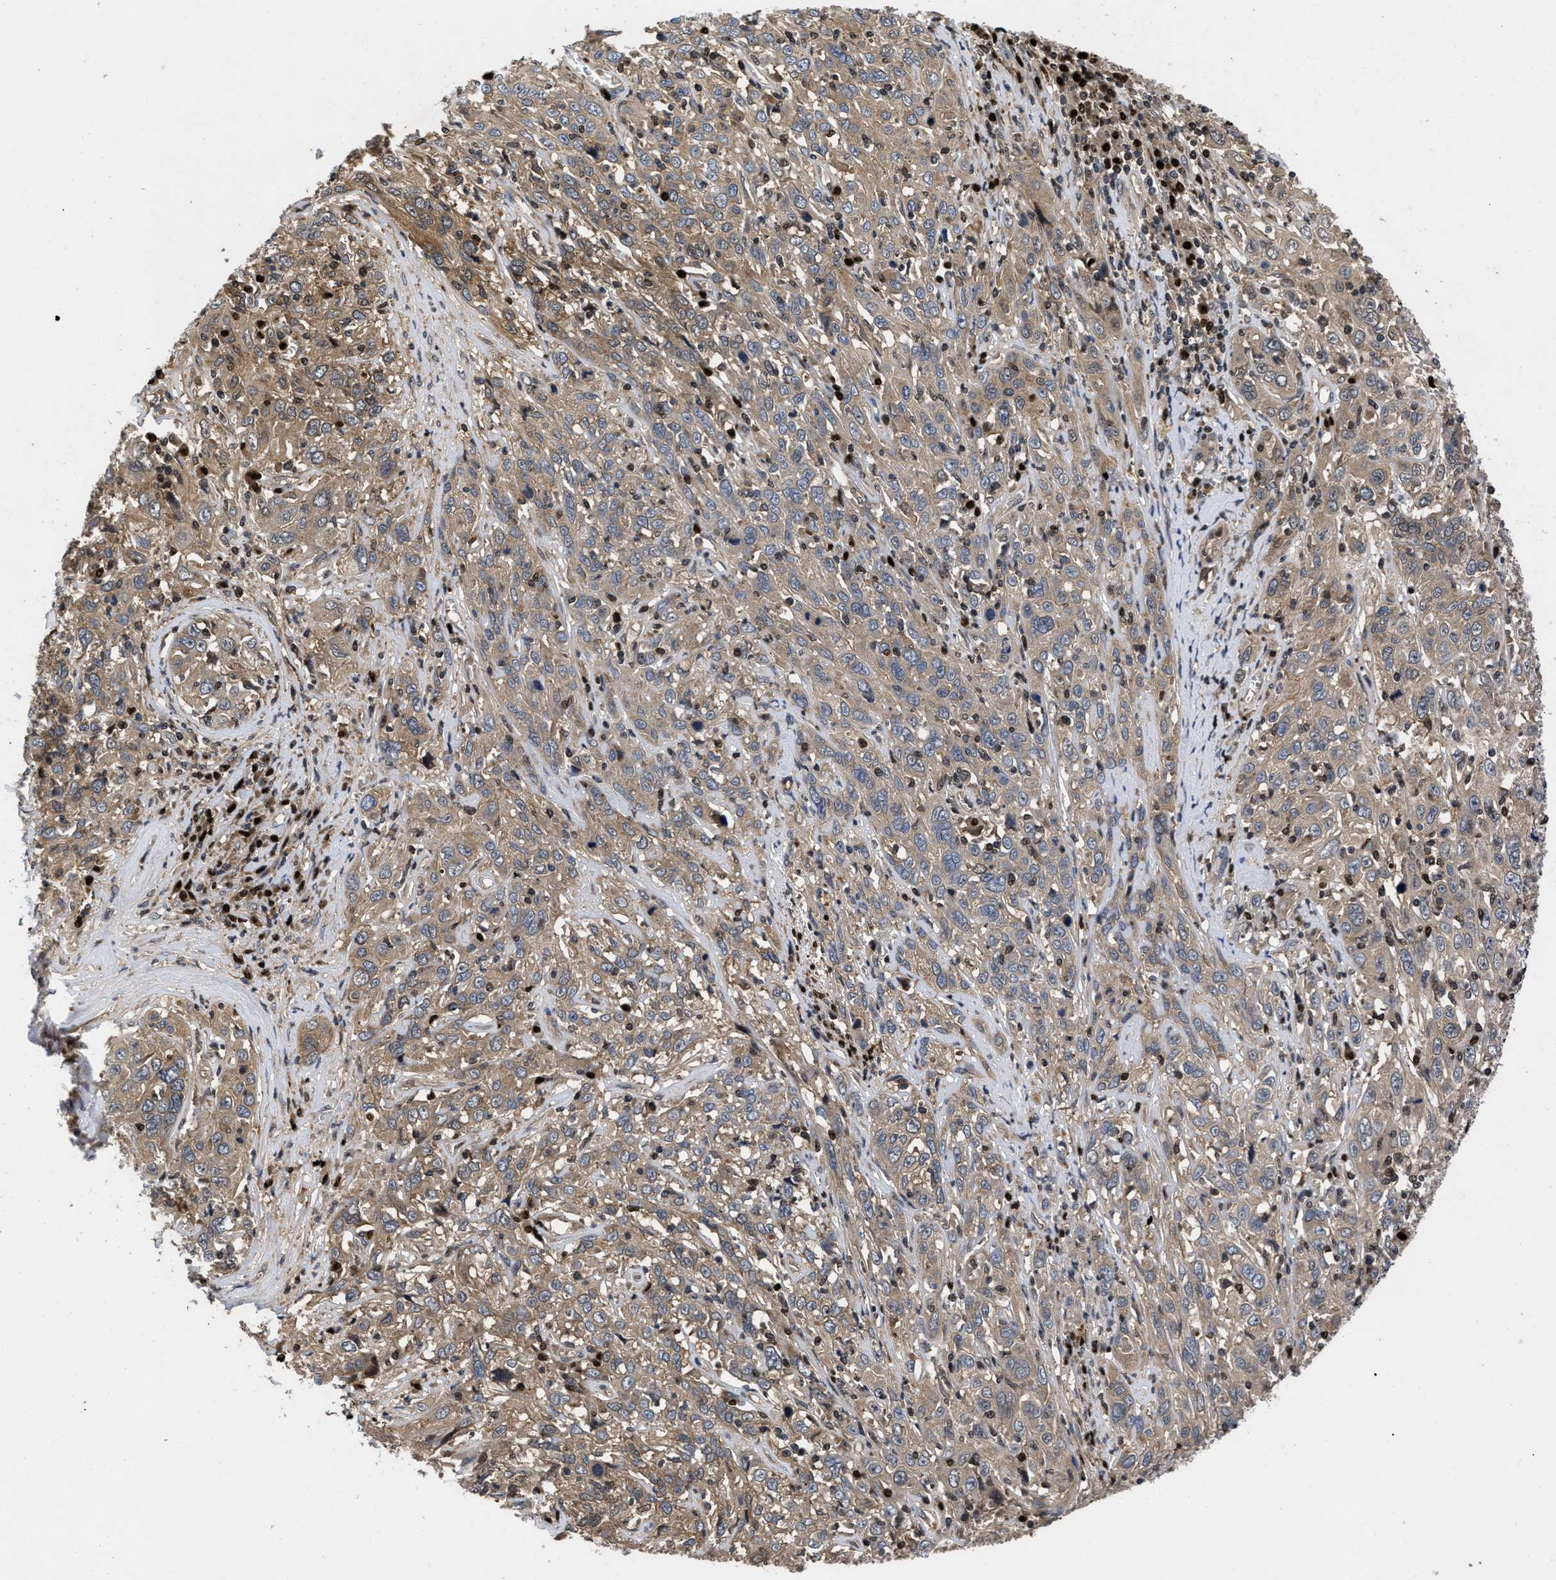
{"staining": {"intensity": "moderate", "quantity": ">75%", "location": "cytoplasmic/membranous"}, "tissue": "cervical cancer", "cell_type": "Tumor cells", "image_type": "cancer", "snomed": [{"axis": "morphology", "description": "Squamous cell carcinoma, NOS"}, {"axis": "topography", "description": "Cervix"}], "caption": "Moderate cytoplasmic/membranous positivity for a protein is present in about >75% of tumor cells of cervical cancer (squamous cell carcinoma) using IHC.", "gene": "FAM200A", "patient": {"sex": "female", "age": 46}}